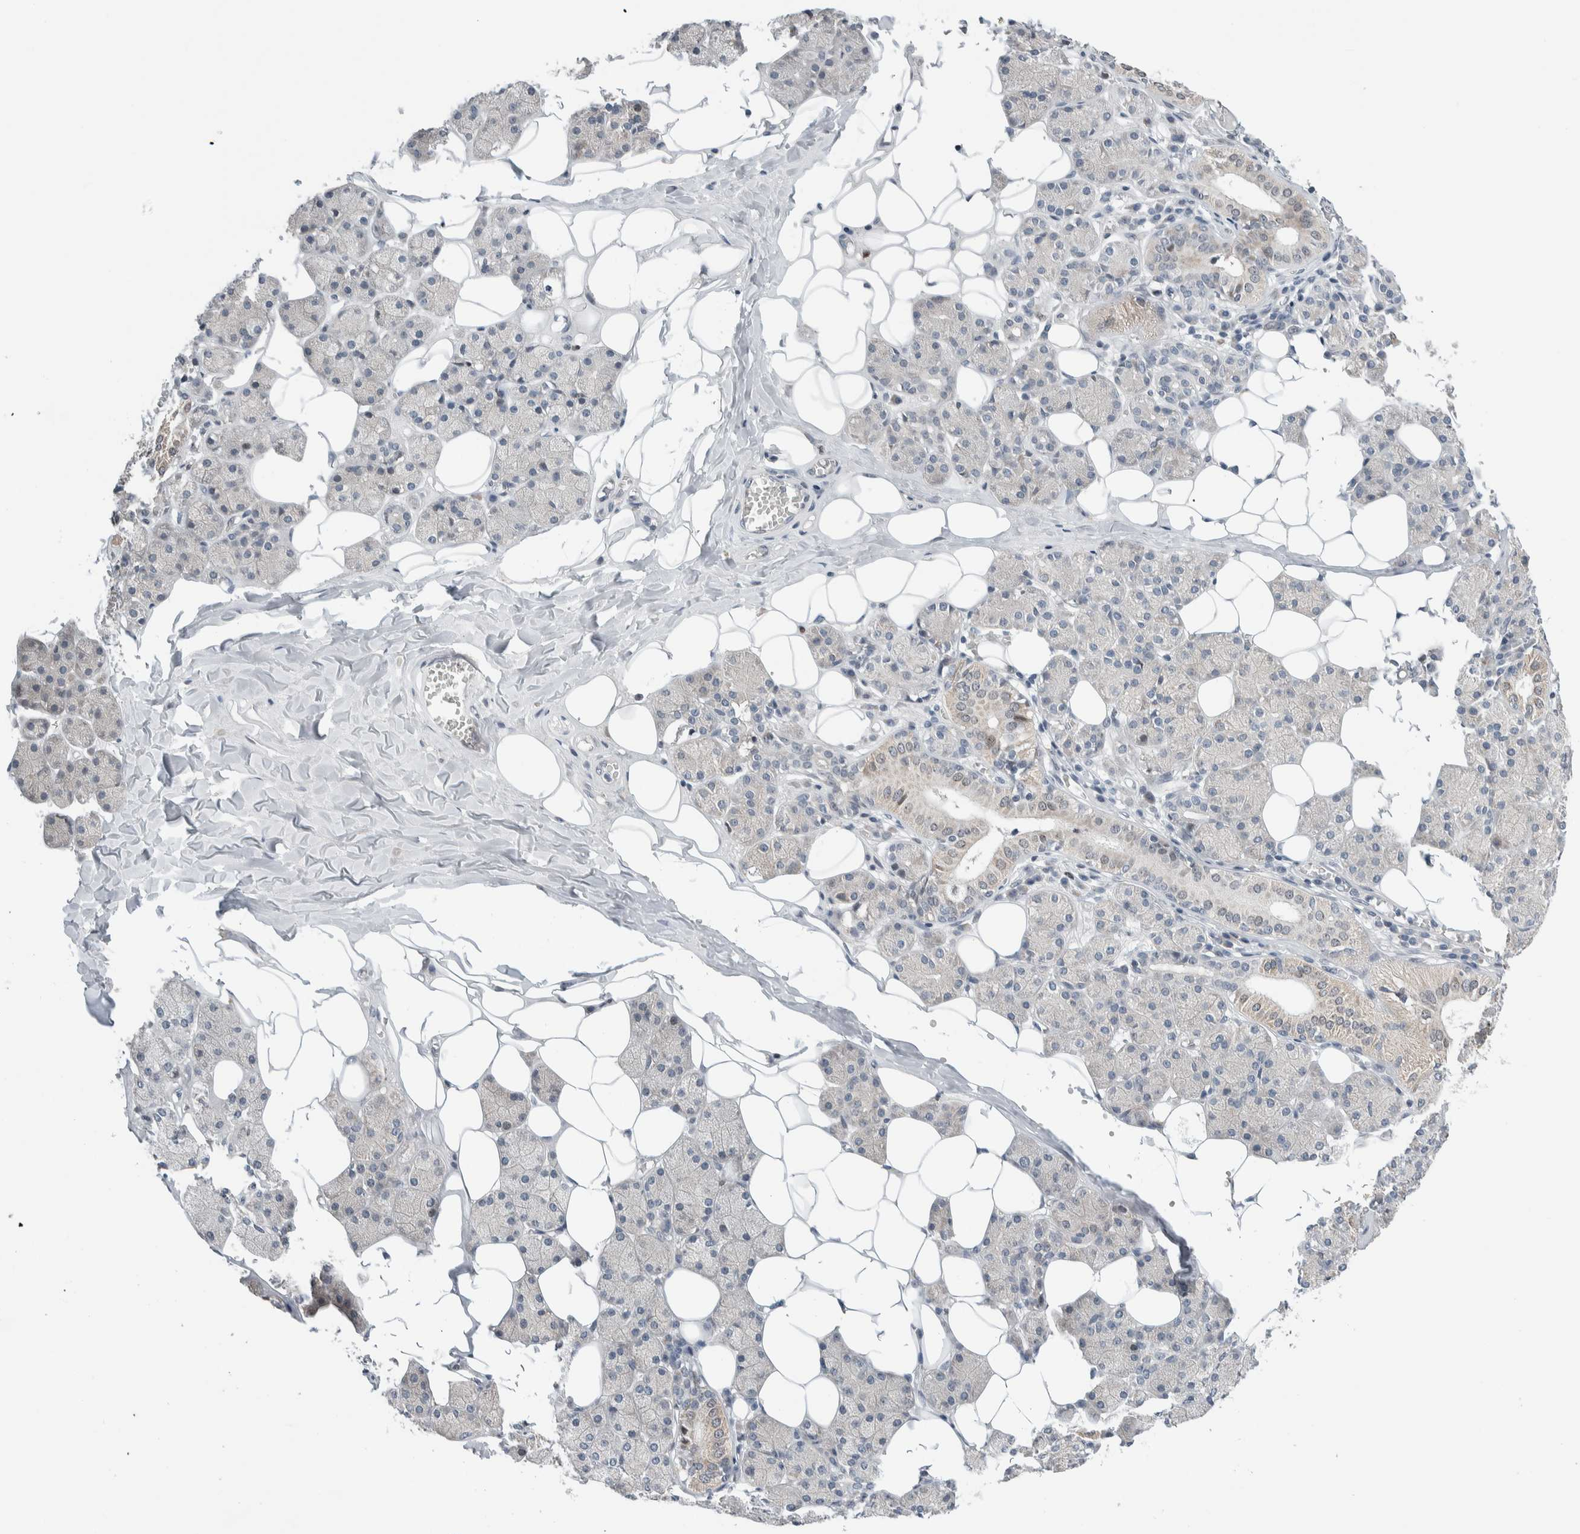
{"staining": {"intensity": "moderate", "quantity": "<25%", "location": "cytoplasmic/membranous"}, "tissue": "salivary gland", "cell_type": "Glandular cells", "image_type": "normal", "snomed": [{"axis": "morphology", "description": "Normal tissue, NOS"}, {"axis": "topography", "description": "Salivary gland"}], "caption": "High-power microscopy captured an immunohistochemistry photomicrograph of unremarkable salivary gland, revealing moderate cytoplasmic/membranous positivity in about <25% of glandular cells. Nuclei are stained in blue.", "gene": "NEUROD1", "patient": {"sex": "female", "age": 33}}